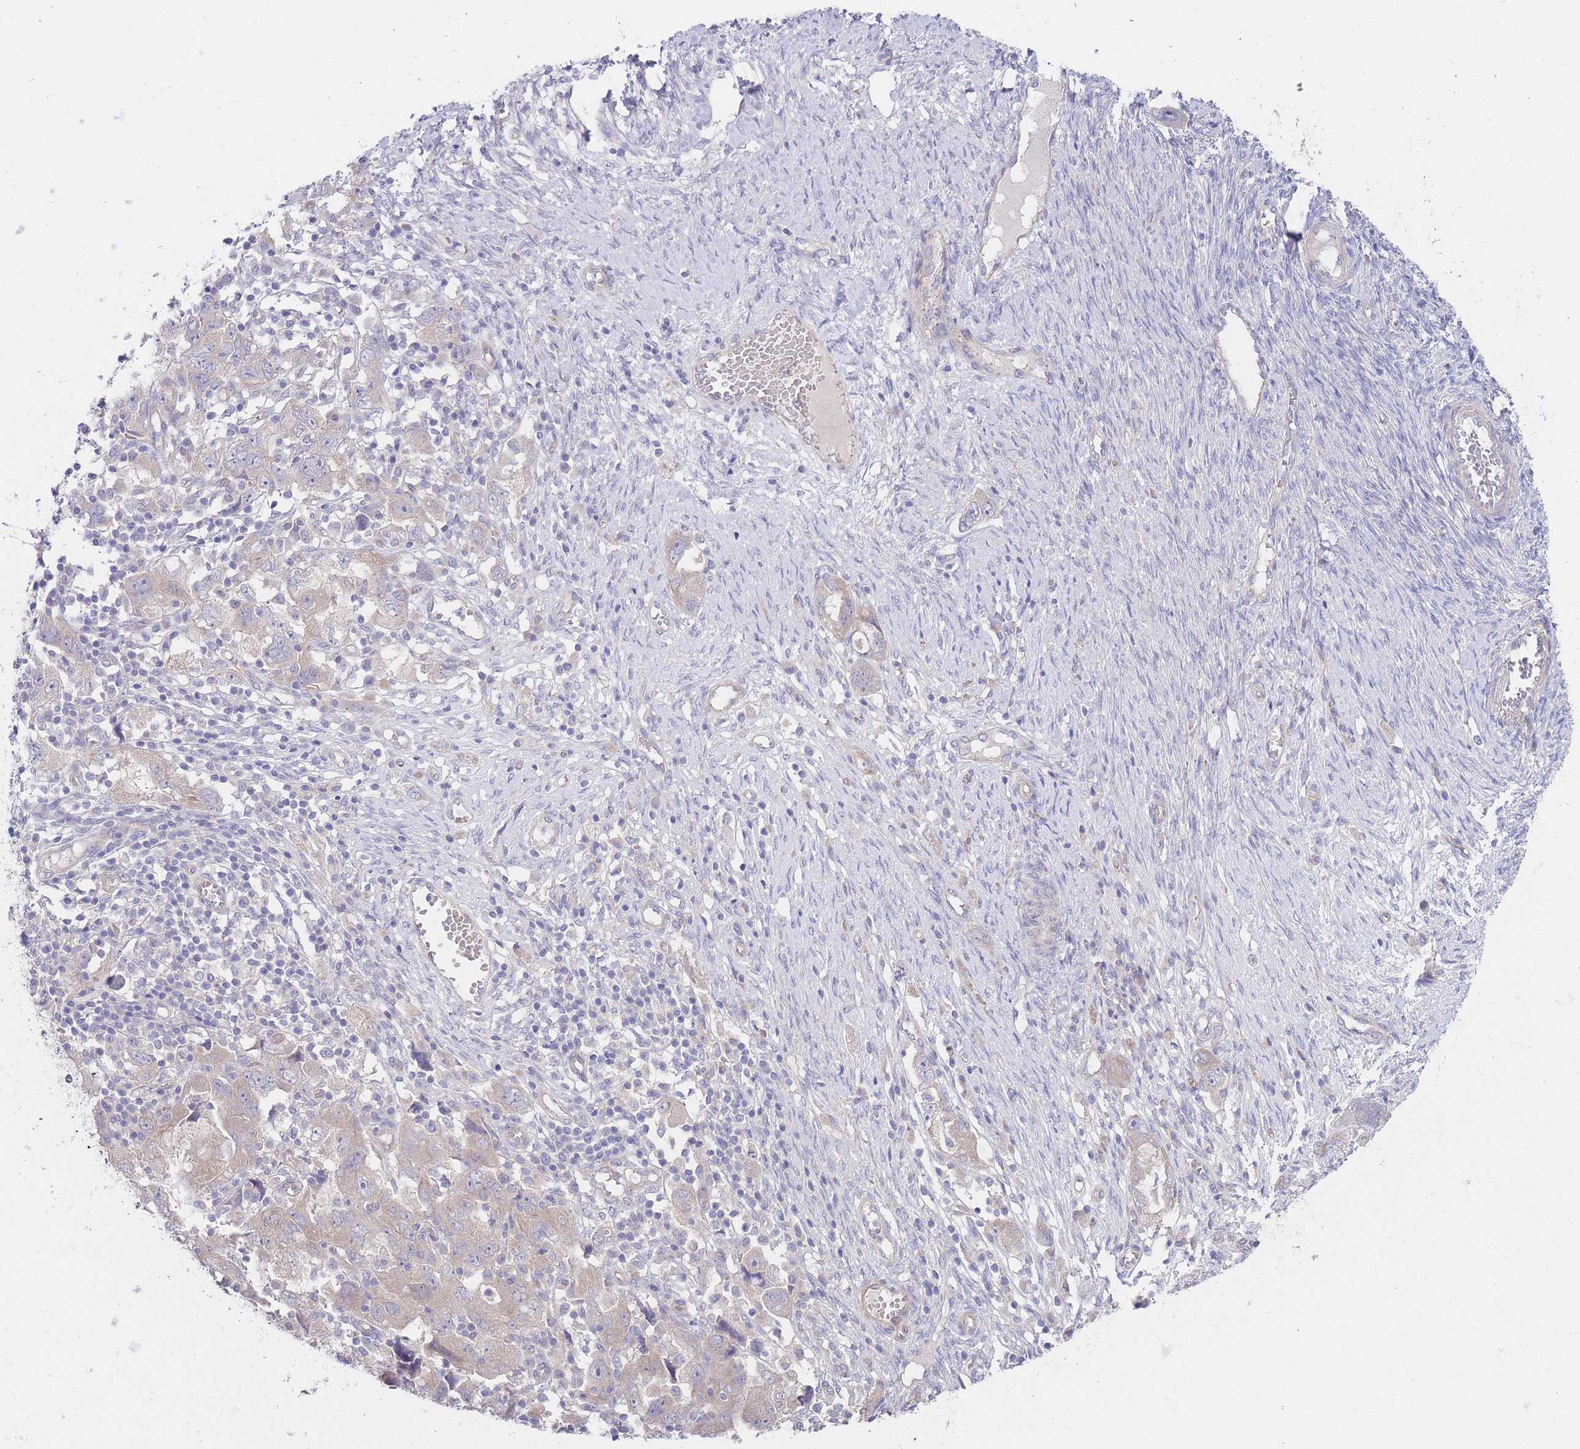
{"staining": {"intensity": "weak", "quantity": "<25%", "location": "cytoplasmic/membranous"}, "tissue": "ovarian cancer", "cell_type": "Tumor cells", "image_type": "cancer", "snomed": [{"axis": "morphology", "description": "Carcinoma, NOS"}, {"axis": "morphology", "description": "Cystadenocarcinoma, serous, NOS"}, {"axis": "topography", "description": "Ovary"}], "caption": "Immunohistochemistry micrograph of ovarian carcinoma stained for a protein (brown), which shows no staining in tumor cells.", "gene": "ZNF281", "patient": {"sex": "female", "age": 69}}